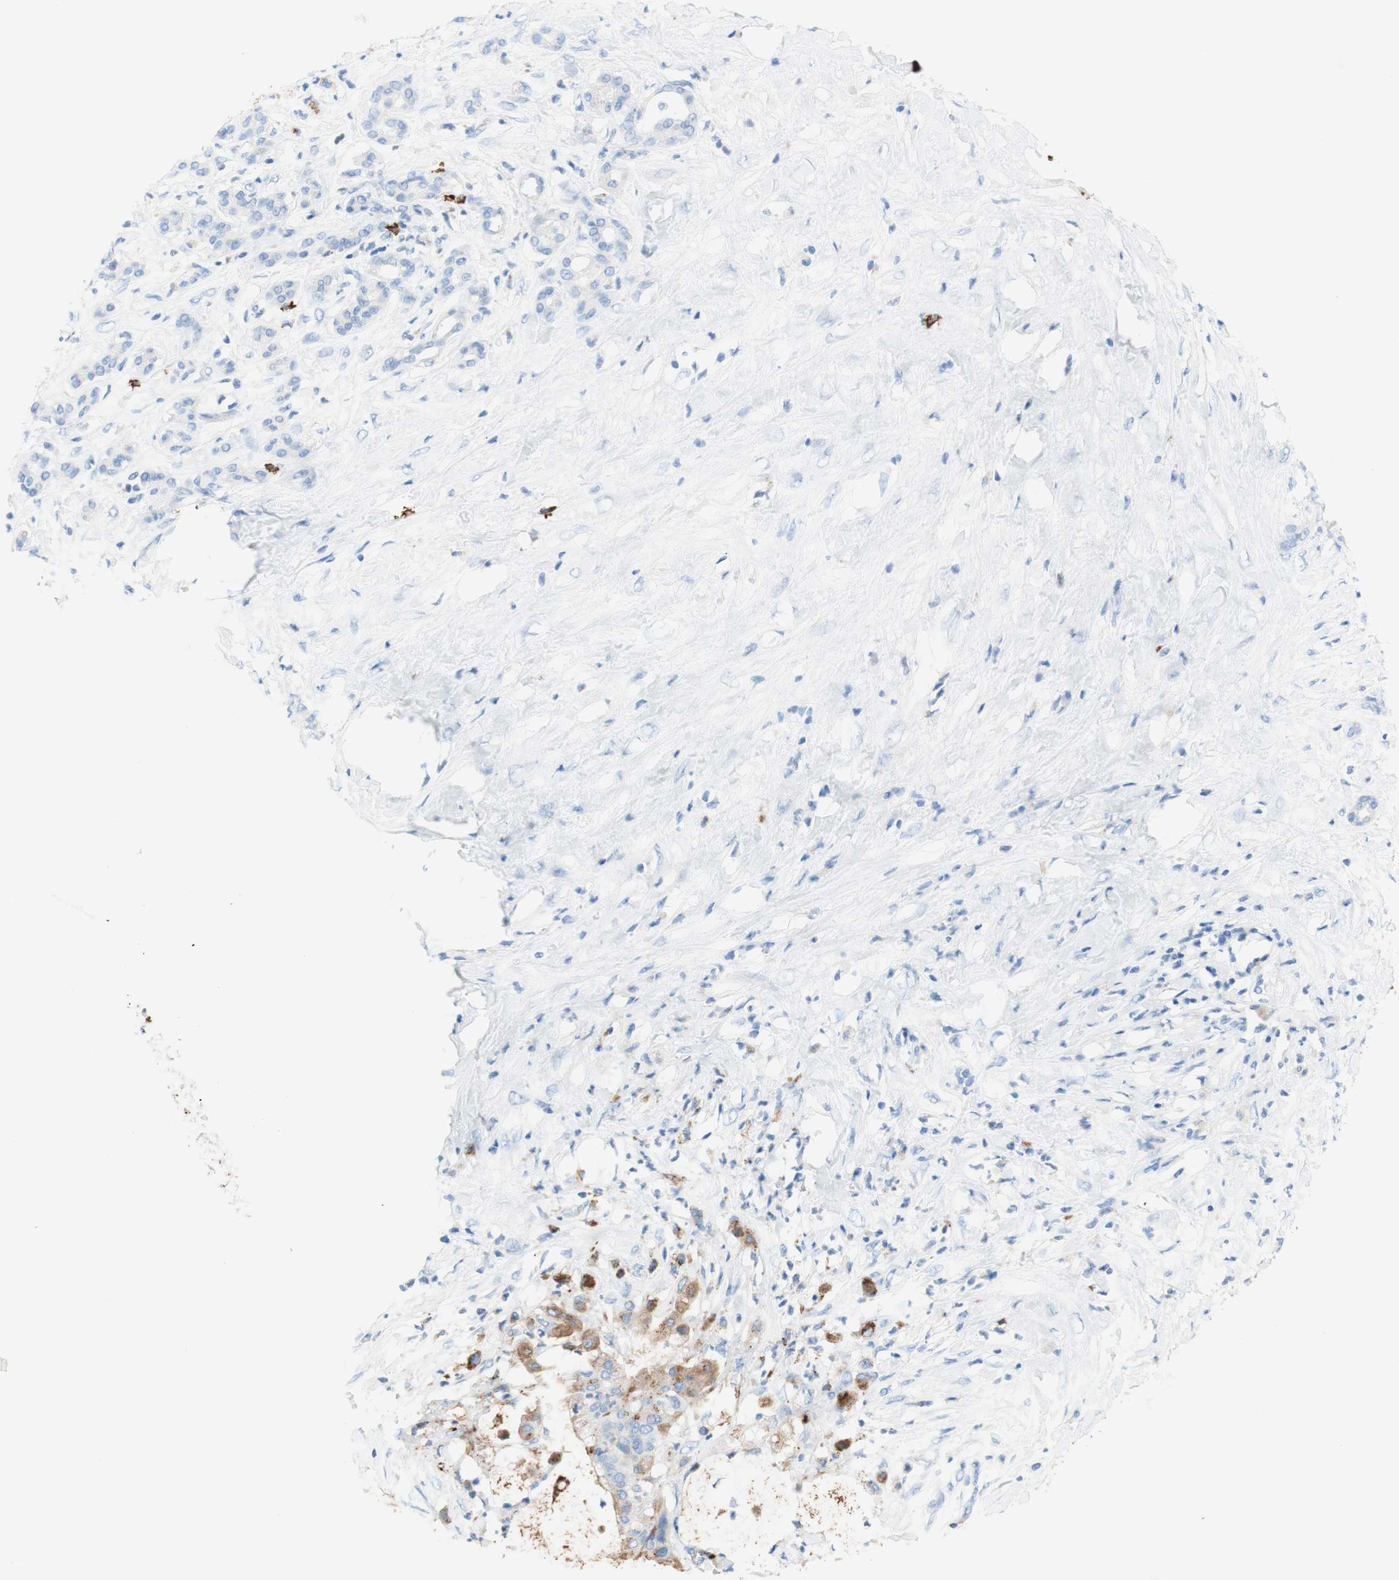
{"staining": {"intensity": "weak", "quantity": "25%-75%", "location": "cytoplasmic/membranous"}, "tissue": "pancreatic cancer", "cell_type": "Tumor cells", "image_type": "cancer", "snomed": [{"axis": "morphology", "description": "Adenocarcinoma, NOS"}, {"axis": "topography", "description": "Pancreas"}], "caption": "This histopathology image shows immunohistochemistry staining of pancreatic cancer, with low weak cytoplasmic/membranous positivity in about 25%-75% of tumor cells.", "gene": "CEACAM1", "patient": {"sex": "male", "age": 41}}